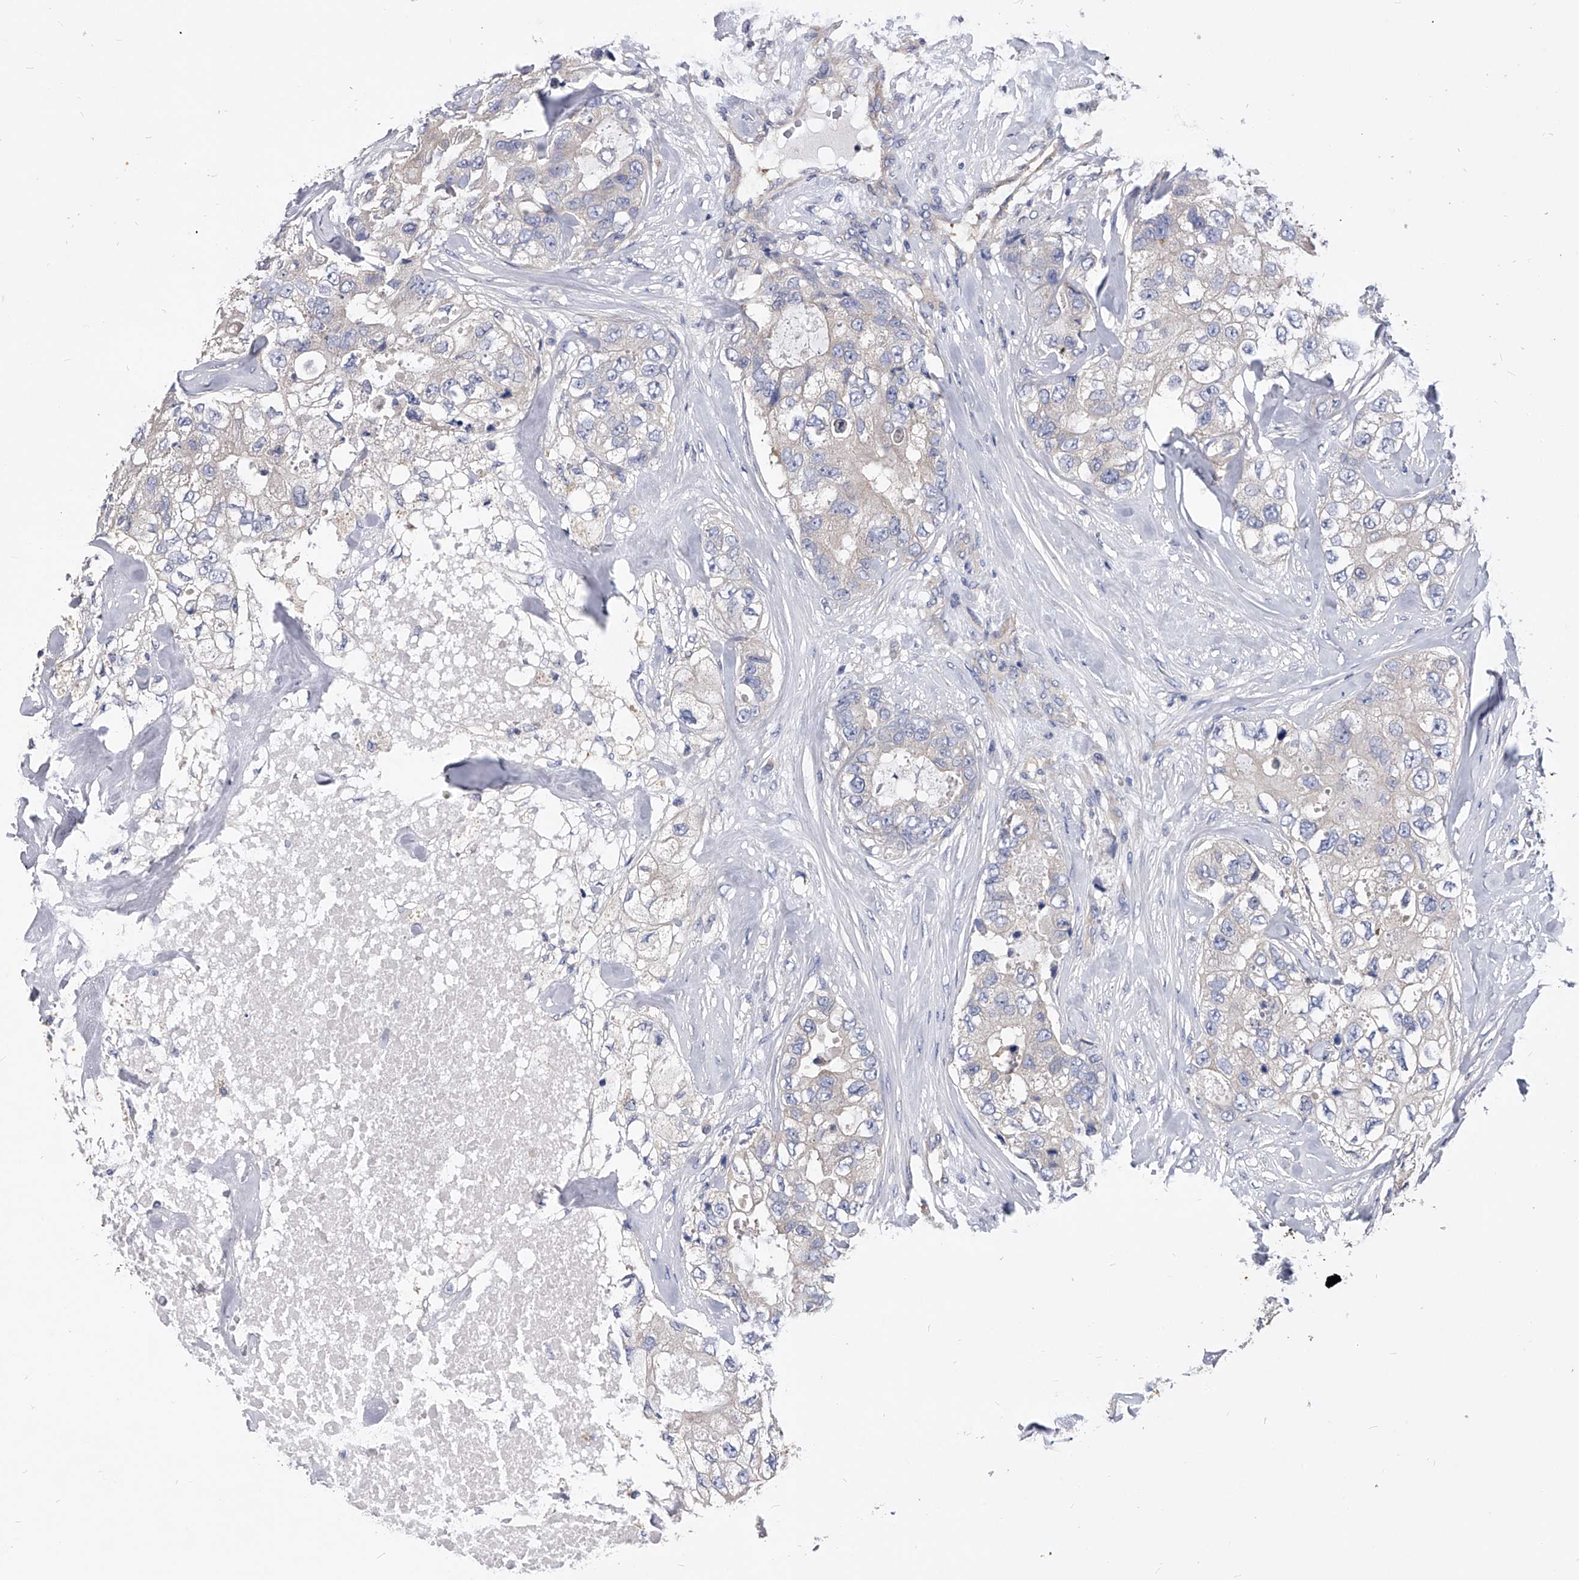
{"staining": {"intensity": "negative", "quantity": "none", "location": "none"}, "tissue": "breast cancer", "cell_type": "Tumor cells", "image_type": "cancer", "snomed": [{"axis": "morphology", "description": "Duct carcinoma"}, {"axis": "topography", "description": "Breast"}], "caption": "Protein analysis of breast cancer demonstrates no significant staining in tumor cells.", "gene": "PPP5C", "patient": {"sex": "female", "age": 62}}